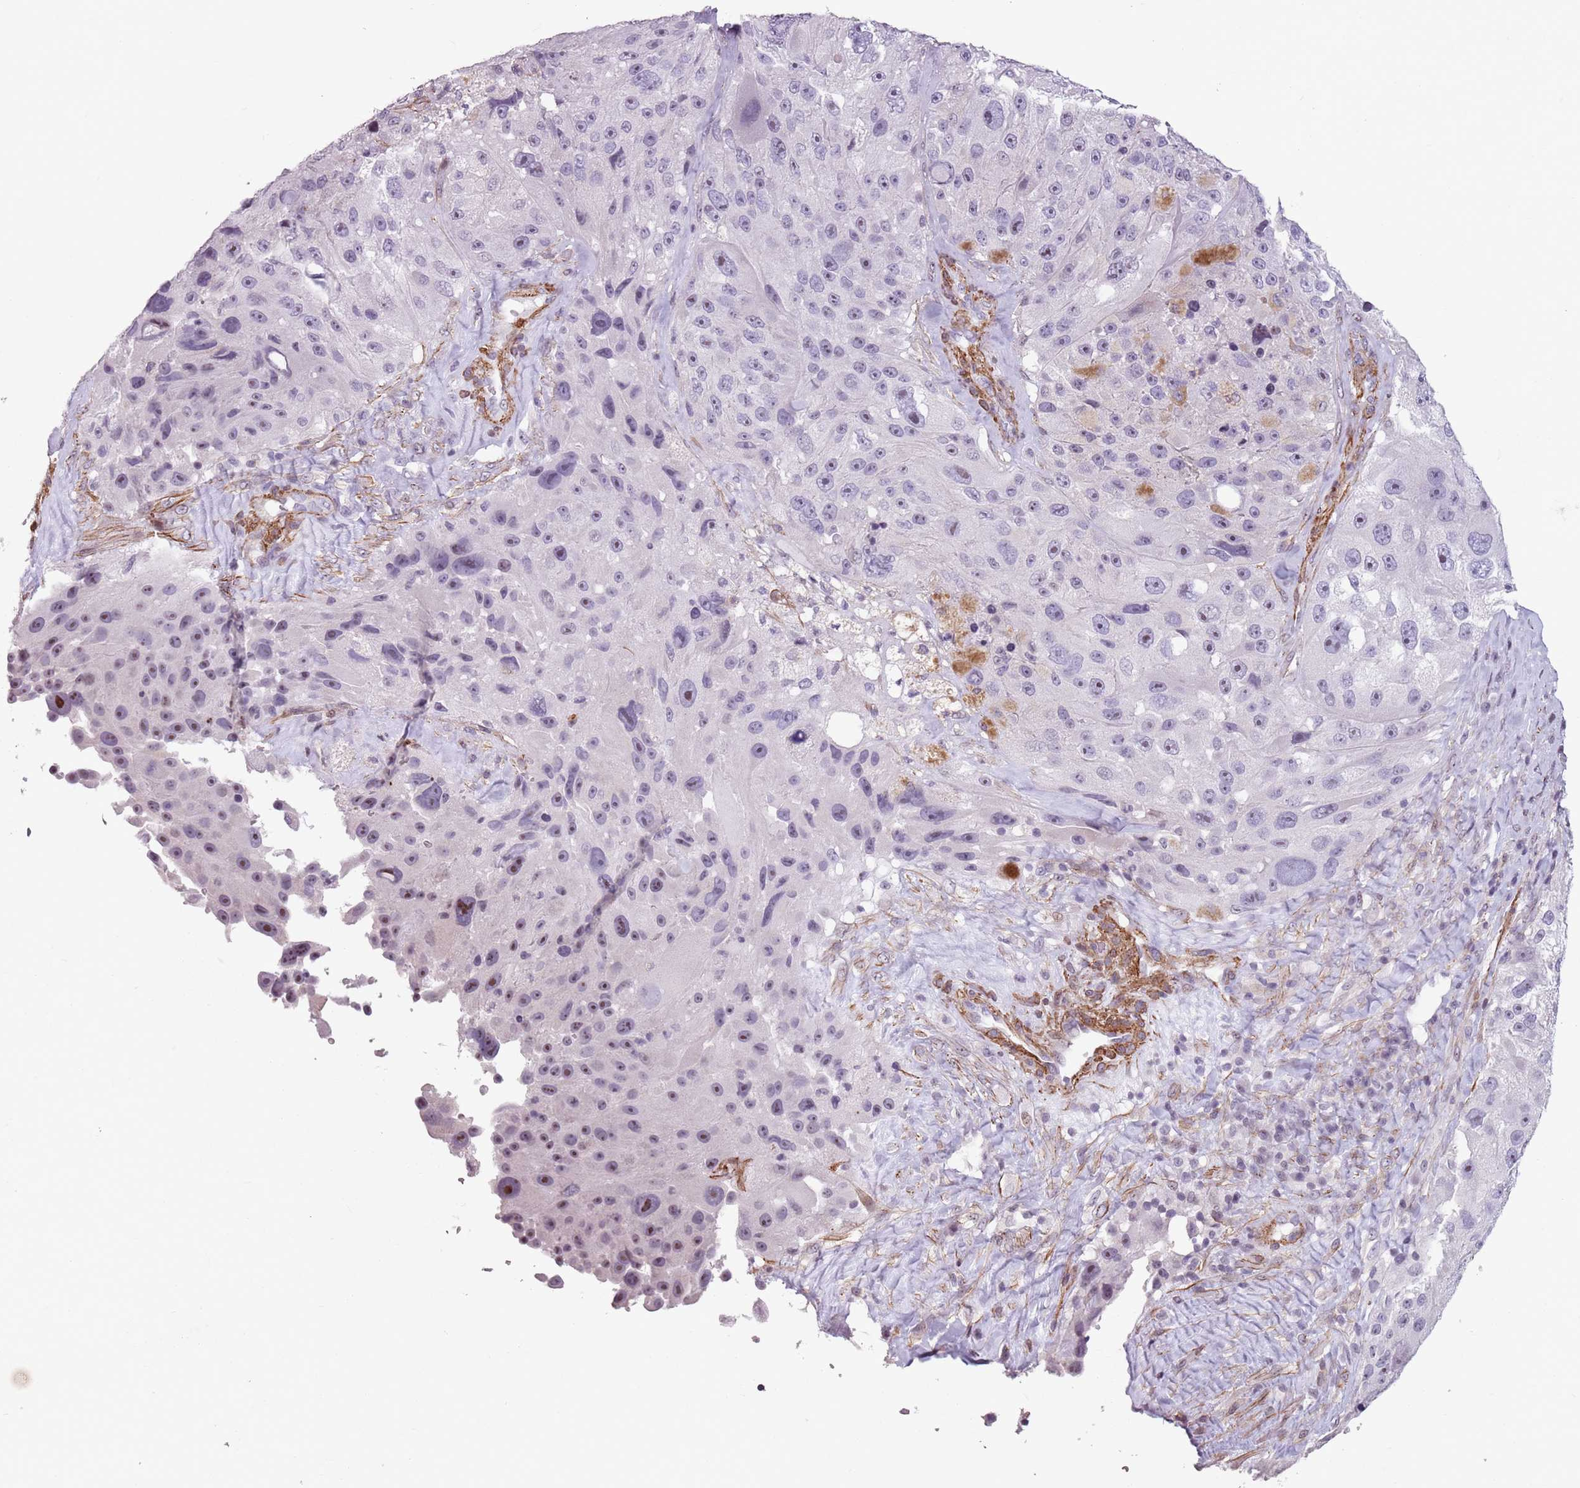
{"staining": {"intensity": "moderate", "quantity": "<25%", "location": "nuclear"}, "tissue": "melanoma", "cell_type": "Tumor cells", "image_type": "cancer", "snomed": [{"axis": "morphology", "description": "Malignant melanoma, Metastatic site"}, {"axis": "topography", "description": "Lymph node"}], "caption": "Melanoma was stained to show a protein in brown. There is low levels of moderate nuclear positivity in about <25% of tumor cells.", "gene": "TMC4", "patient": {"sex": "male", "age": 62}}